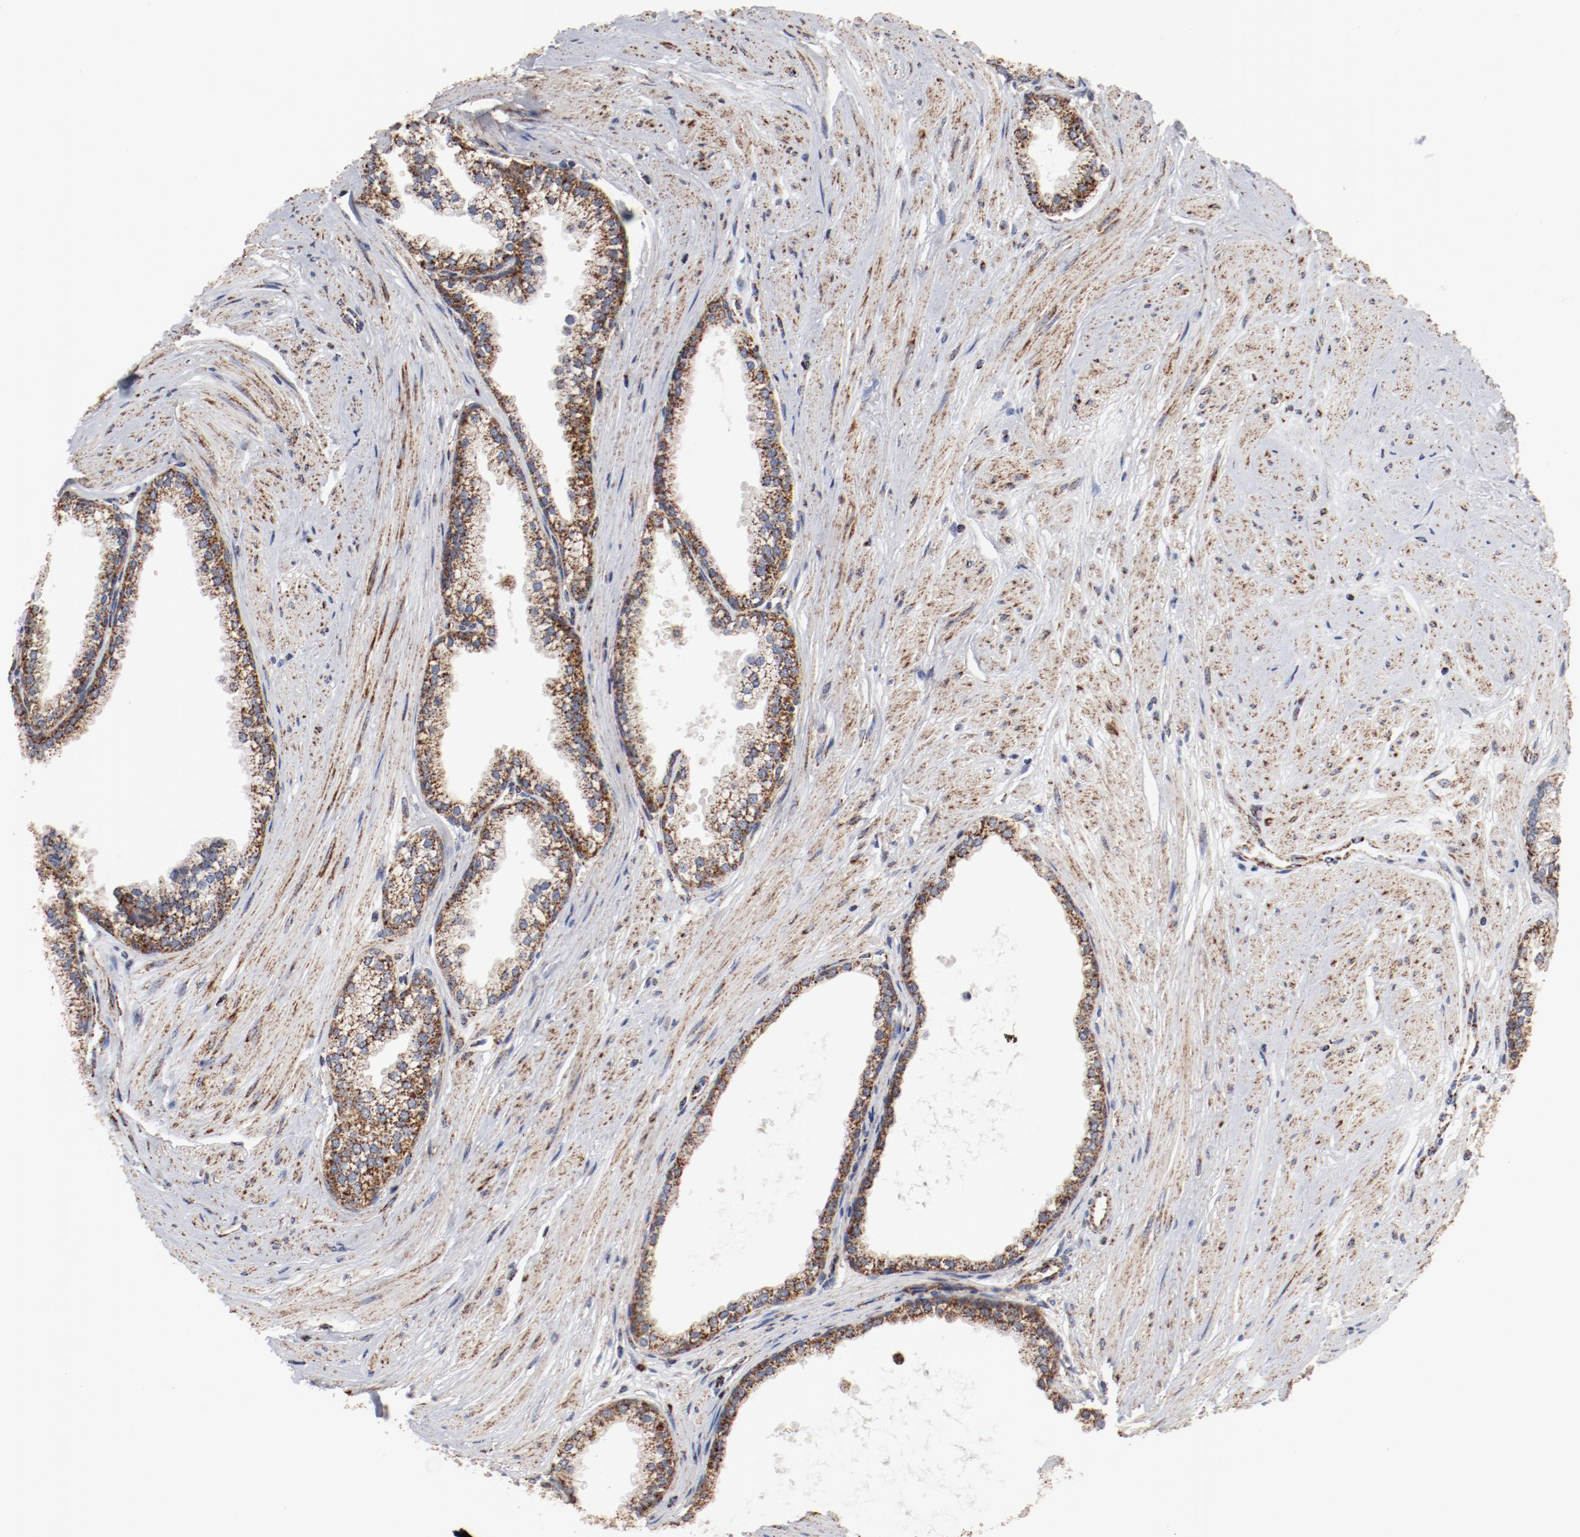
{"staining": {"intensity": "moderate", "quantity": ">75%", "location": "cytoplasmic/membranous"}, "tissue": "prostate", "cell_type": "Glandular cells", "image_type": "normal", "snomed": [{"axis": "morphology", "description": "Normal tissue, NOS"}, {"axis": "topography", "description": "Prostate"}], "caption": "Protein expression analysis of unremarkable prostate displays moderate cytoplasmic/membranous expression in approximately >75% of glandular cells.", "gene": "NDUFV2", "patient": {"sex": "male", "age": 64}}